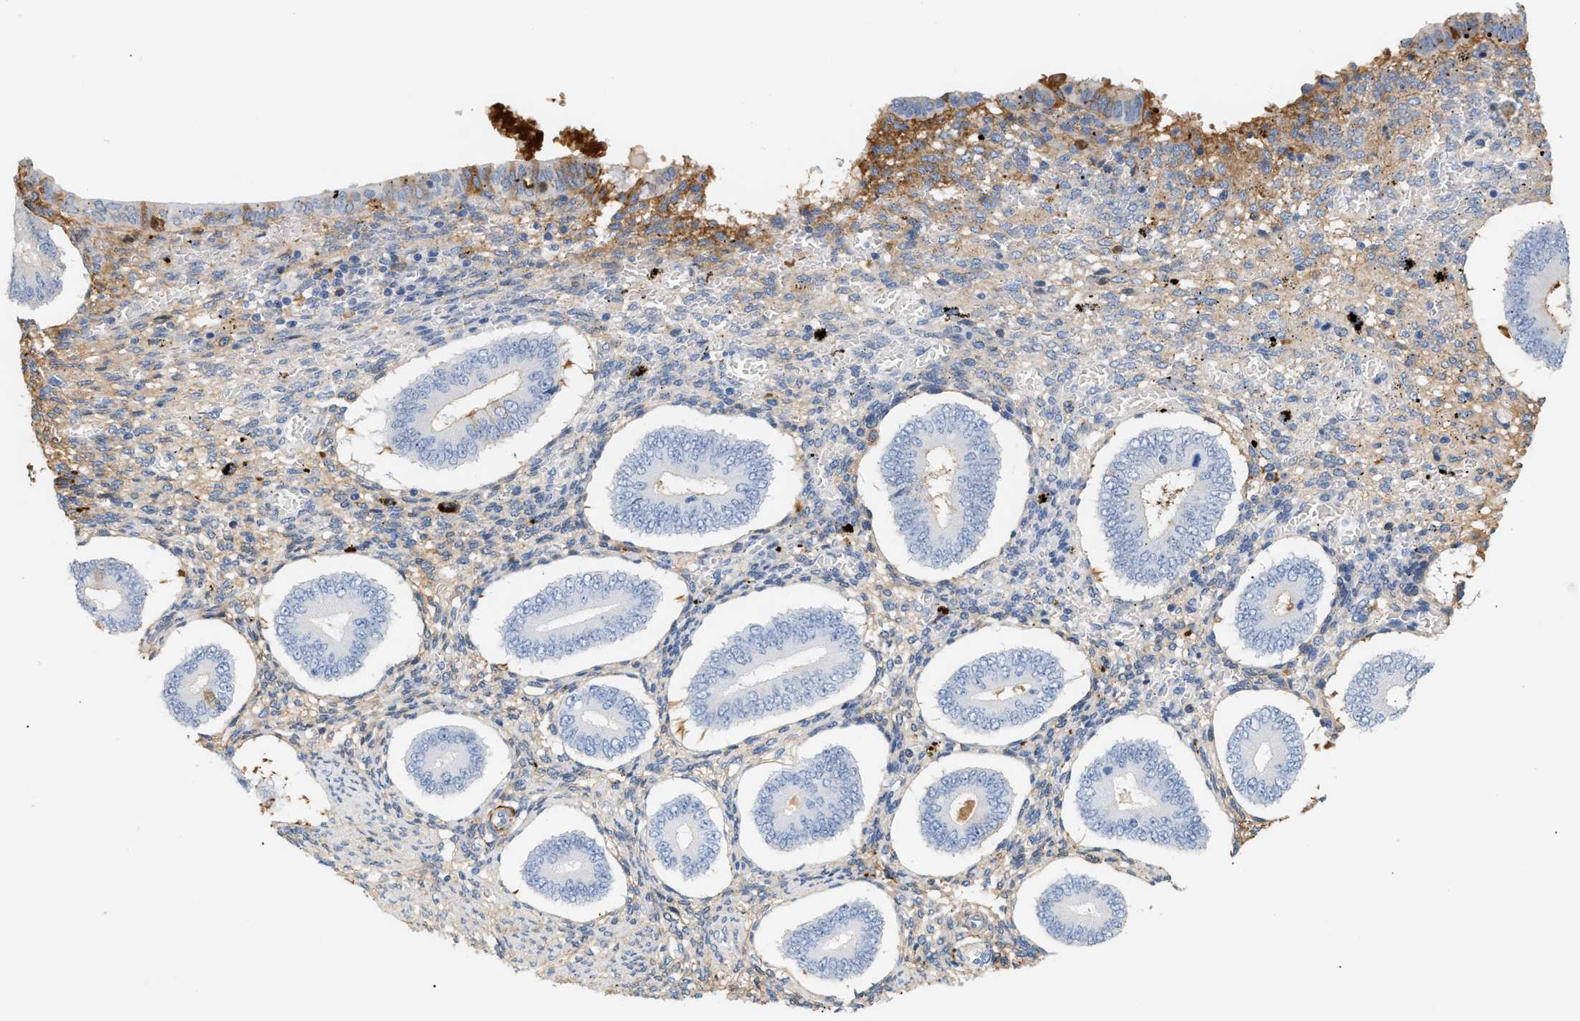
{"staining": {"intensity": "moderate", "quantity": "25%-75%", "location": "cytoplasmic/membranous"}, "tissue": "endometrium", "cell_type": "Cells in endometrial stroma", "image_type": "normal", "snomed": [{"axis": "morphology", "description": "Normal tissue, NOS"}, {"axis": "topography", "description": "Endometrium"}], "caption": "Cells in endometrial stroma exhibit medium levels of moderate cytoplasmic/membranous positivity in approximately 25%-75% of cells in benign human endometrium. (Stains: DAB (3,3'-diaminobenzidine) in brown, nuclei in blue, Microscopy: brightfield microscopy at high magnification).", "gene": "CFH", "patient": {"sex": "female", "age": 42}}